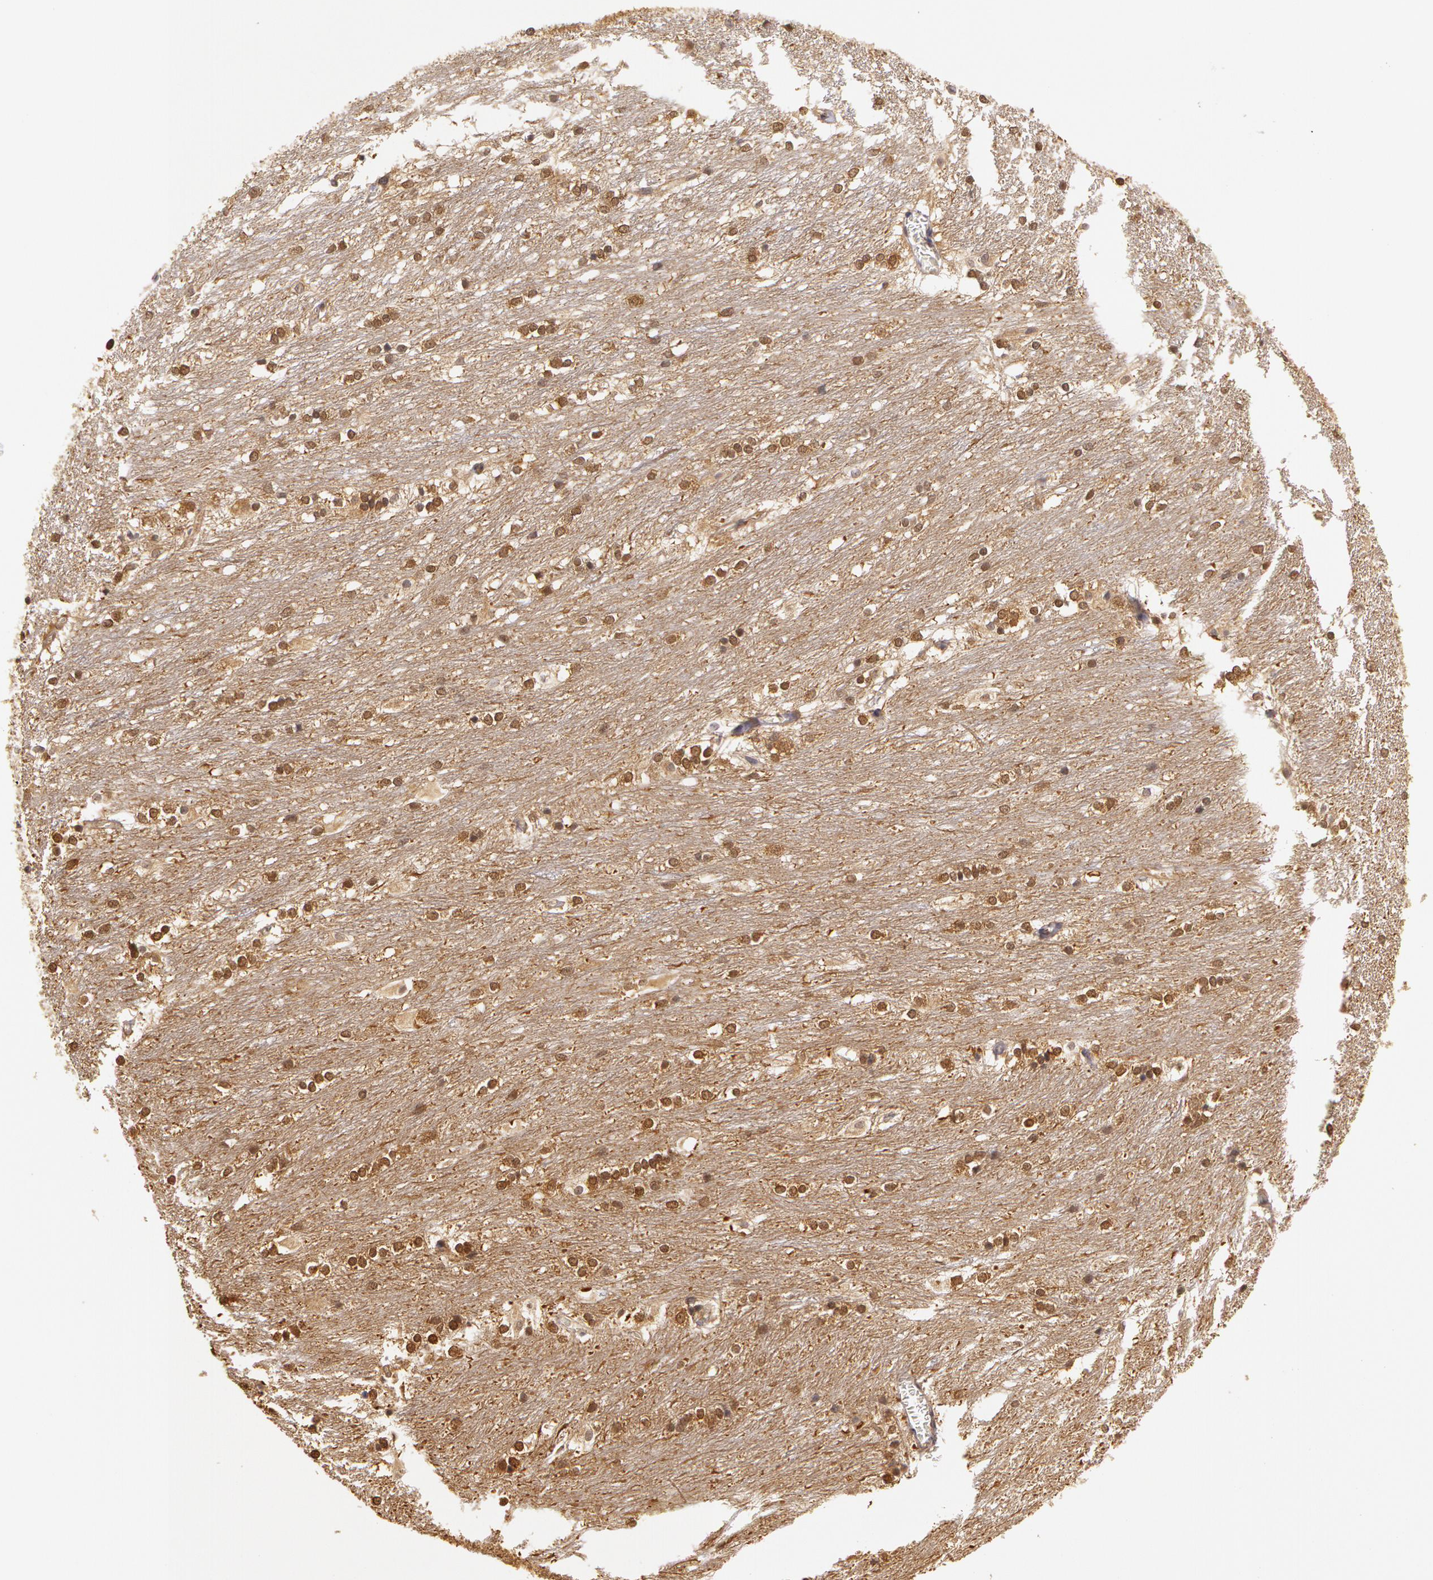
{"staining": {"intensity": "weak", "quantity": "25%-75%", "location": "nuclear"}, "tissue": "caudate", "cell_type": "Glial cells", "image_type": "normal", "snomed": [{"axis": "morphology", "description": "Normal tissue, NOS"}, {"axis": "topography", "description": "Lateral ventricle wall"}], "caption": "This is a micrograph of immunohistochemistry (IHC) staining of benign caudate, which shows weak positivity in the nuclear of glial cells.", "gene": "AHSA1", "patient": {"sex": "female", "age": 19}}